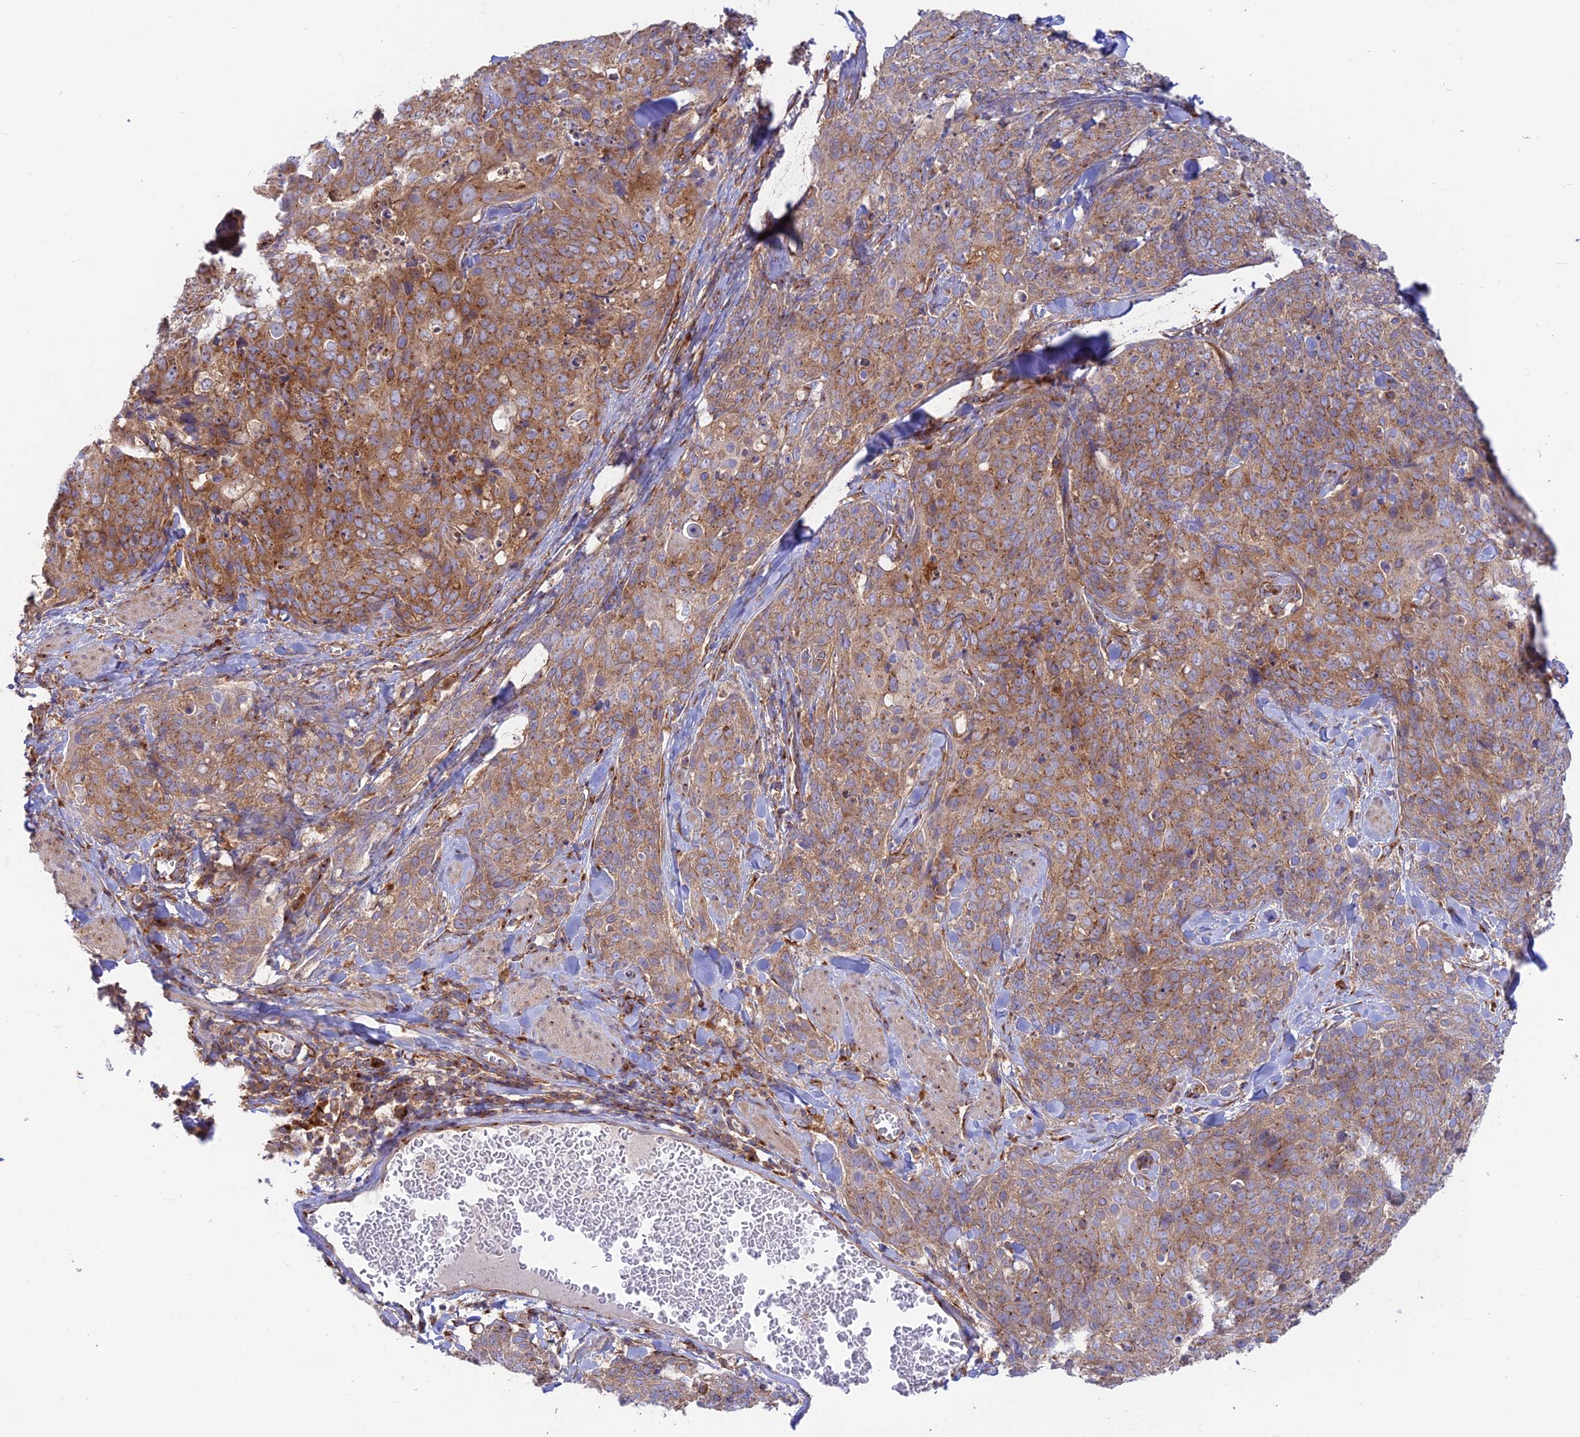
{"staining": {"intensity": "moderate", "quantity": ">75%", "location": "cytoplasmic/membranous"}, "tissue": "skin cancer", "cell_type": "Tumor cells", "image_type": "cancer", "snomed": [{"axis": "morphology", "description": "Squamous cell carcinoma, NOS"}, {"axis": "topography", "description": "Skin"}, {"axis": "topography", "description": "Vulva"}], "caption": "A brown stain labels moderate cytoplasmic/membranous staining of a protein in skin cancer (squamous cell carcinoma) tumor cells.", "gene": "GOLGA3", "patient": {"sex": "female", "age": 85}}